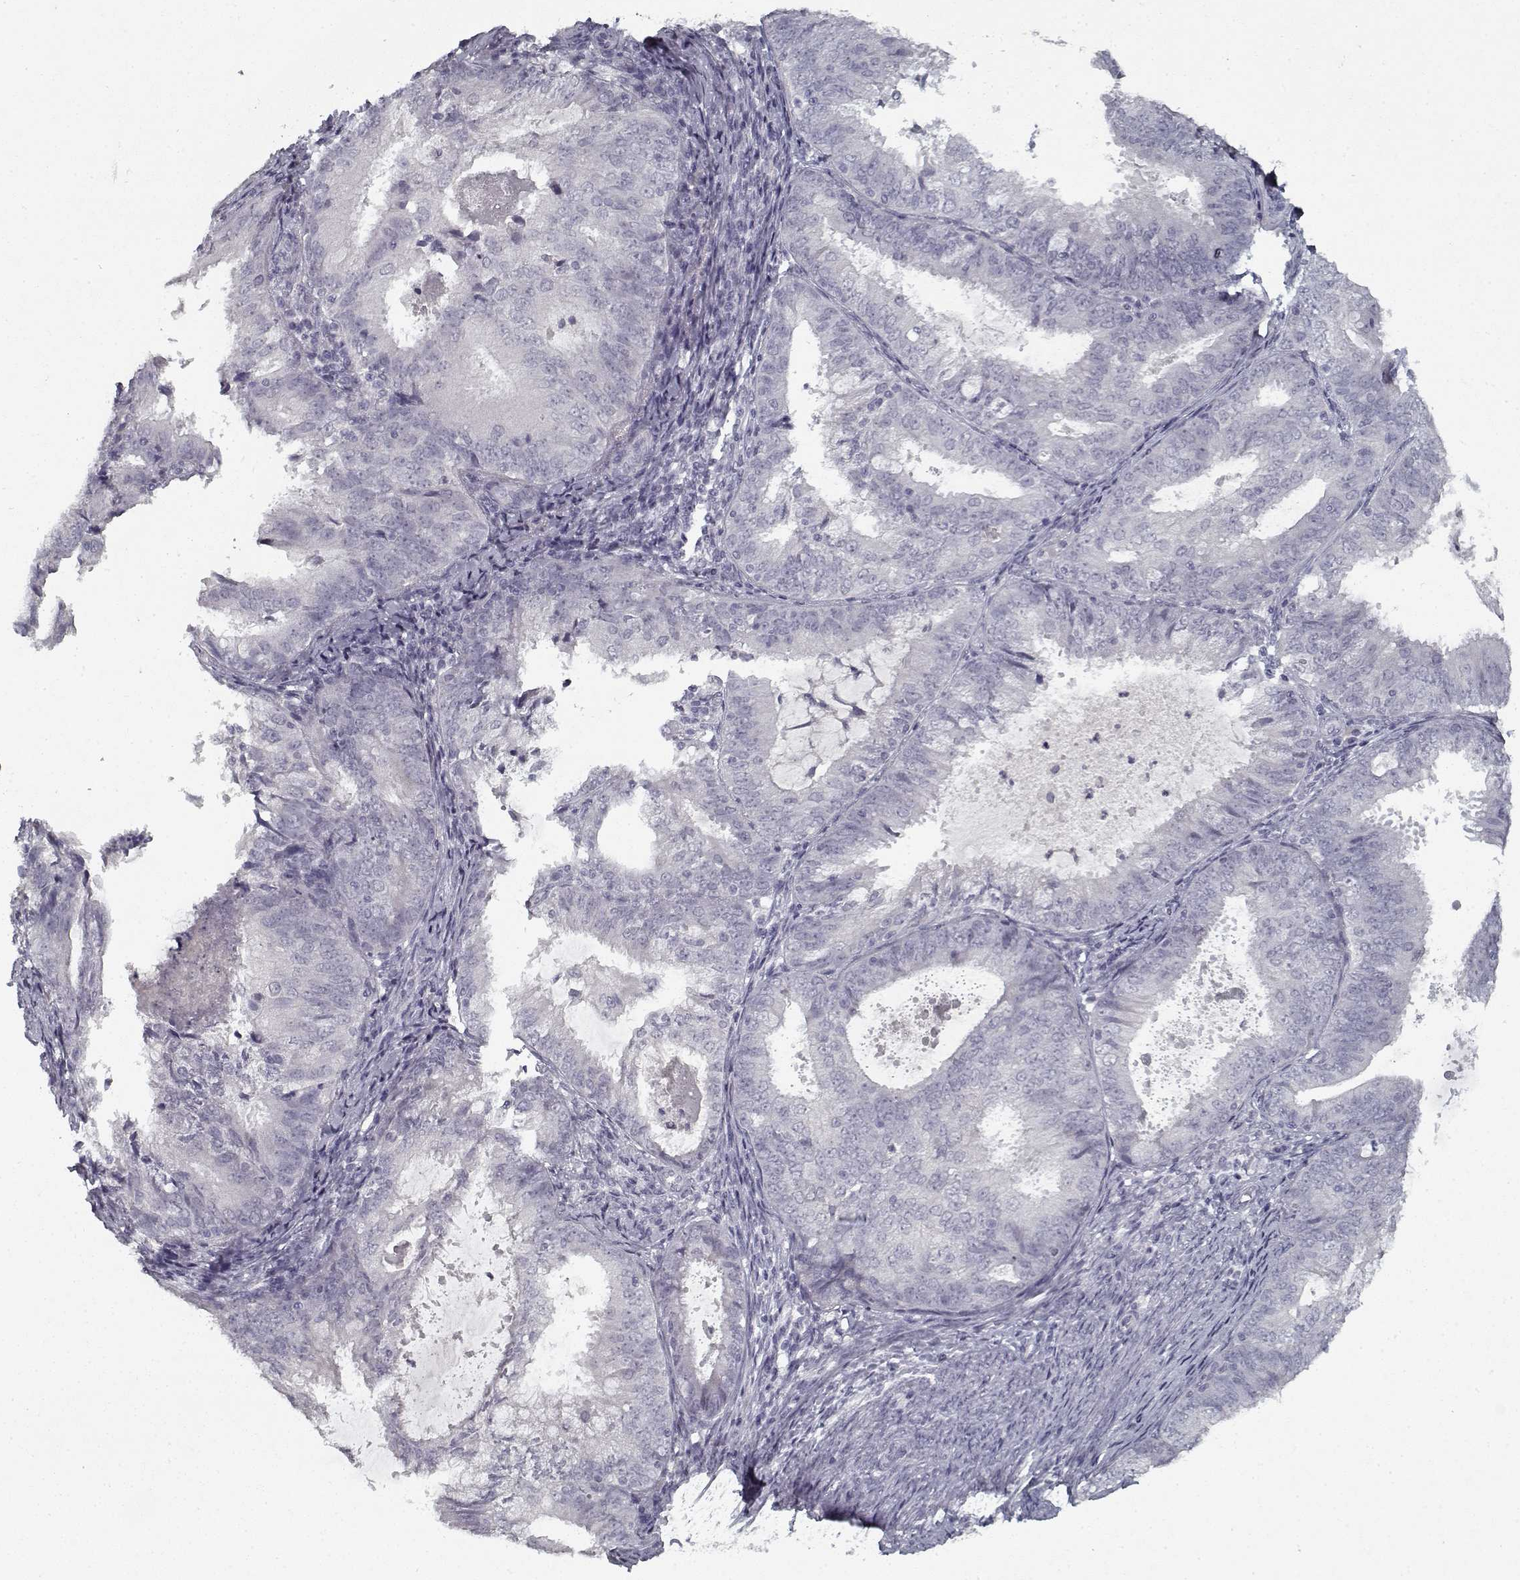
{"staining": {"intensity": "negative", "quantity": "none", "location": "none"}, "tissue": "endometrial cancer", "cell_type": "Tumor cells", "image_type": "cancer", "snomed": [{"axis": "morphology", "description": "Adenocarcinoma, NOS"}, {"axis": "topography", "description": "Endometrium"}], "caption": "DAB immunohistochemical staining of human endometrial adenocarcinoma reveals no significant staining in tumor cells. (DAB (3,3'-diaminobenzidine) immunohistochemistry (IHC), high magnification).", "gene": "GAD2", "patient": {"sex": "female", "age": 57}}